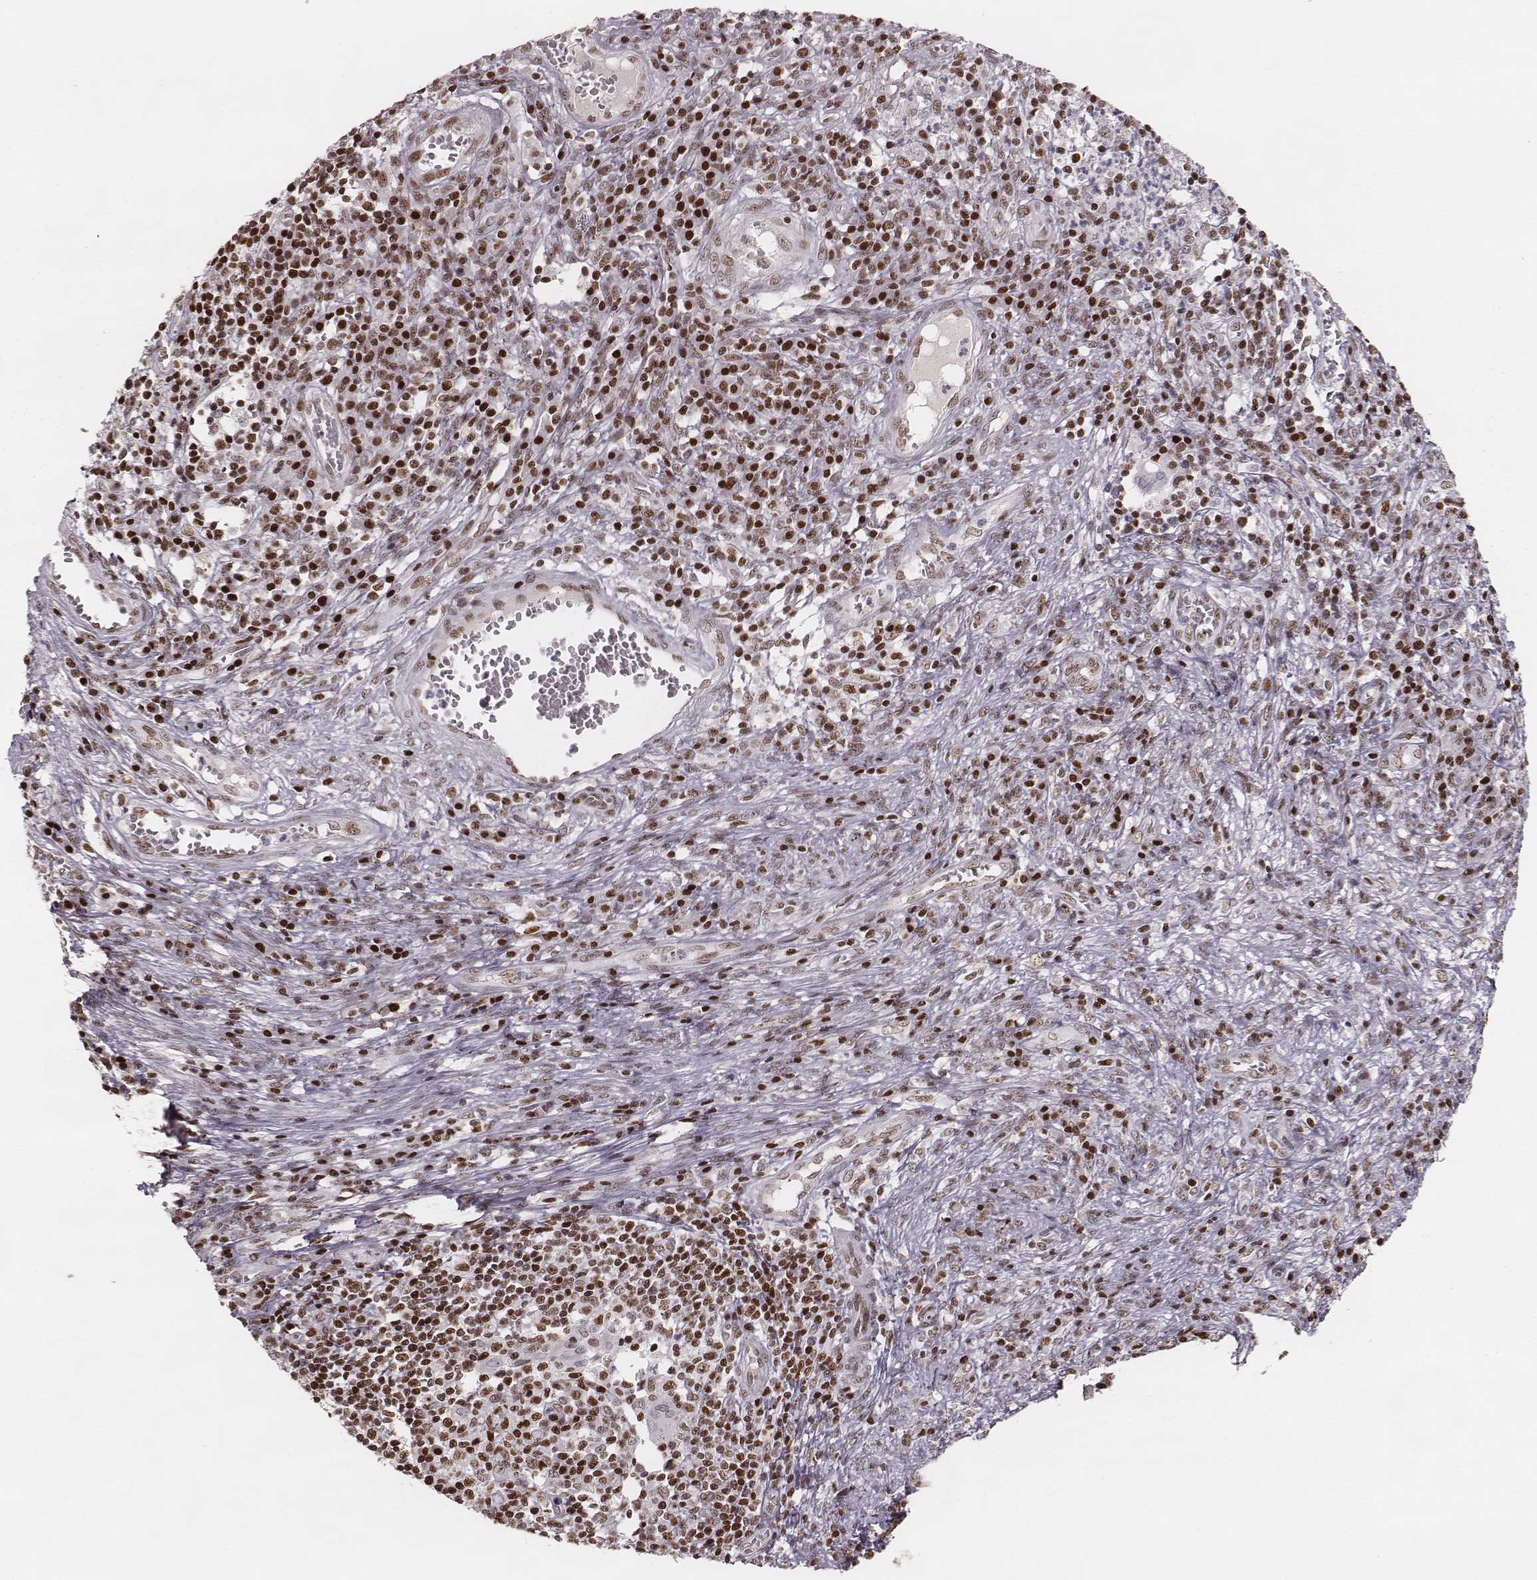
{"staining": {"intensity": "moderate", "quantity": ">75%", "location": "nuclear"}, "tissue": "cervical cancer", "cell_type": "Tumor cells", "image_type": "cancer", "snomed": [{"axis": "morphology", "description": "Squamous cell carcinoma, NOS"}, {"axis": "topography", "description": "Cervix"}], "caption": "The photomicrograph shows a brown stain indicating the presence of a protein in the nuclear of tumor cells in cervical squamous cell carcinoma. The staining is performed using DAB brown chromogen to label protein expression. The nuclei are counter-stained blue using hematoxylin.", "gene": "PARP1", "patient": {"sex": "female", "age": 39}}